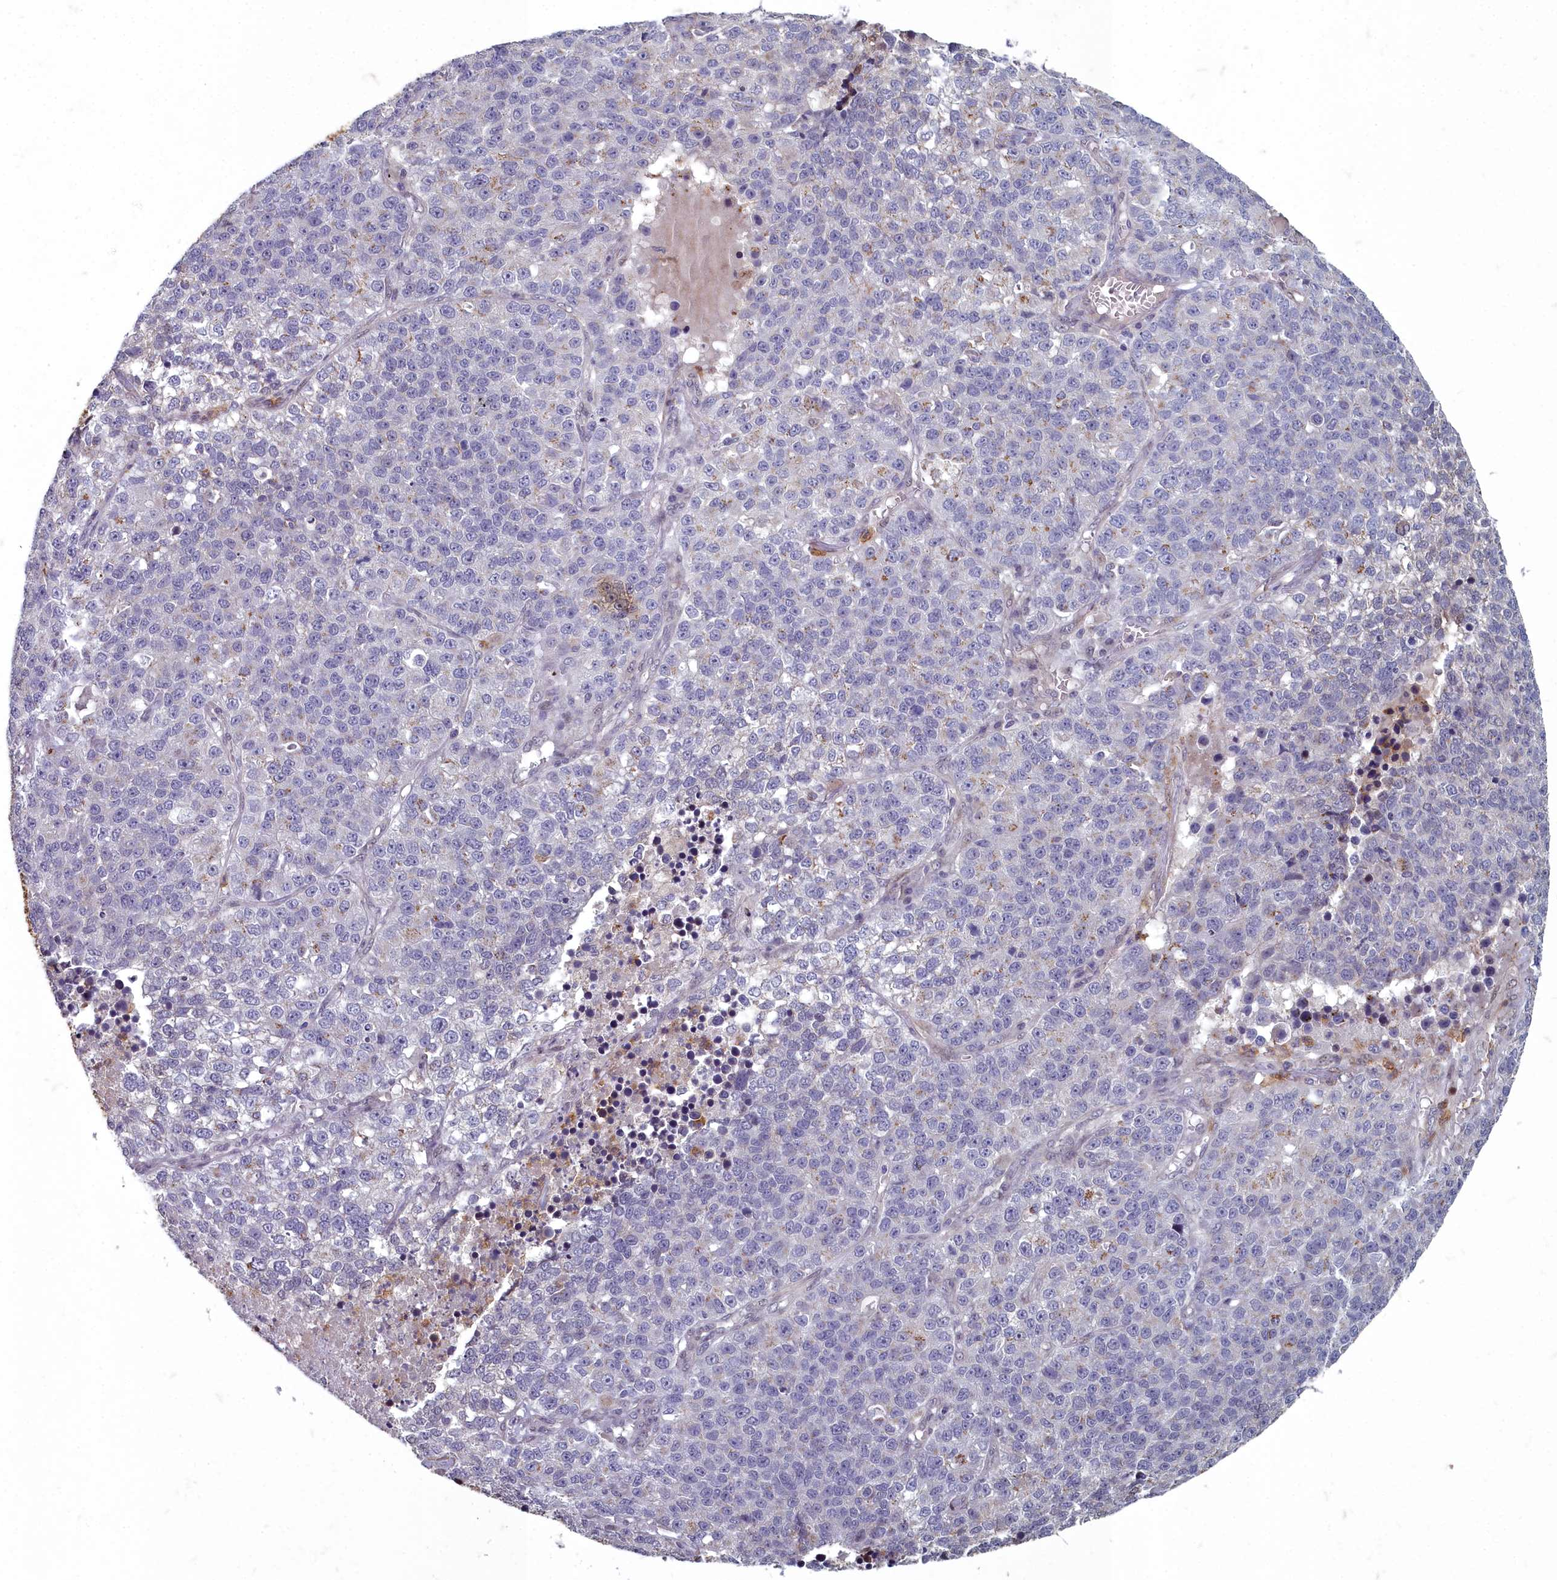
{"staining": {"intensity": "negative", "quantity": "none", "location": "none"}, "tissue": "lung cancer", "cell_type": "Tumor cells", "image_type": "cancer", "snomed": [{"axis": "morphology", "description": "Adenocarcinoma, NOS"}, {"axis": "topography", "description": "Lung"}], "caption": "This image is of lung cancer stained with immunohistochemistry to label a protein in brown with the nuclei are counter-stained blue. There is no expression in tumor cells.", "gene": "ZNF626", "patient": {"sex": "male", "age": 49}}